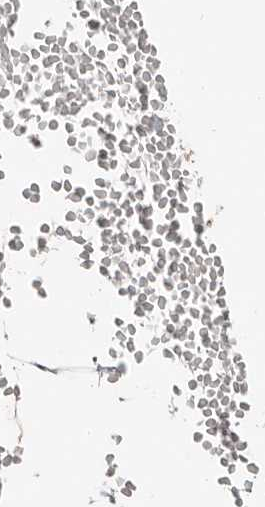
{"staining": {"intensity": "weak", "quantity": ">75%", "location": "cytoplasmic/membranous,nuclear"}, "tissue": "adipose tissue", "cell_type": "Adipocytes", "image_type": "normal", "snomed": [{"axis": "morphology", "description": "Normal tissue, NOS"}, {"axis": "topography", "description": "Breast"}], "caption": "Protein staining shows weak cytoplasmic/membranous,nuclear expression in approximately >75% of adipocytes in unremarkable adipose tissue. Nuclei are stained in blue.", "gene": "APOL6", "patient": {"sex": "female", "age": 23}}